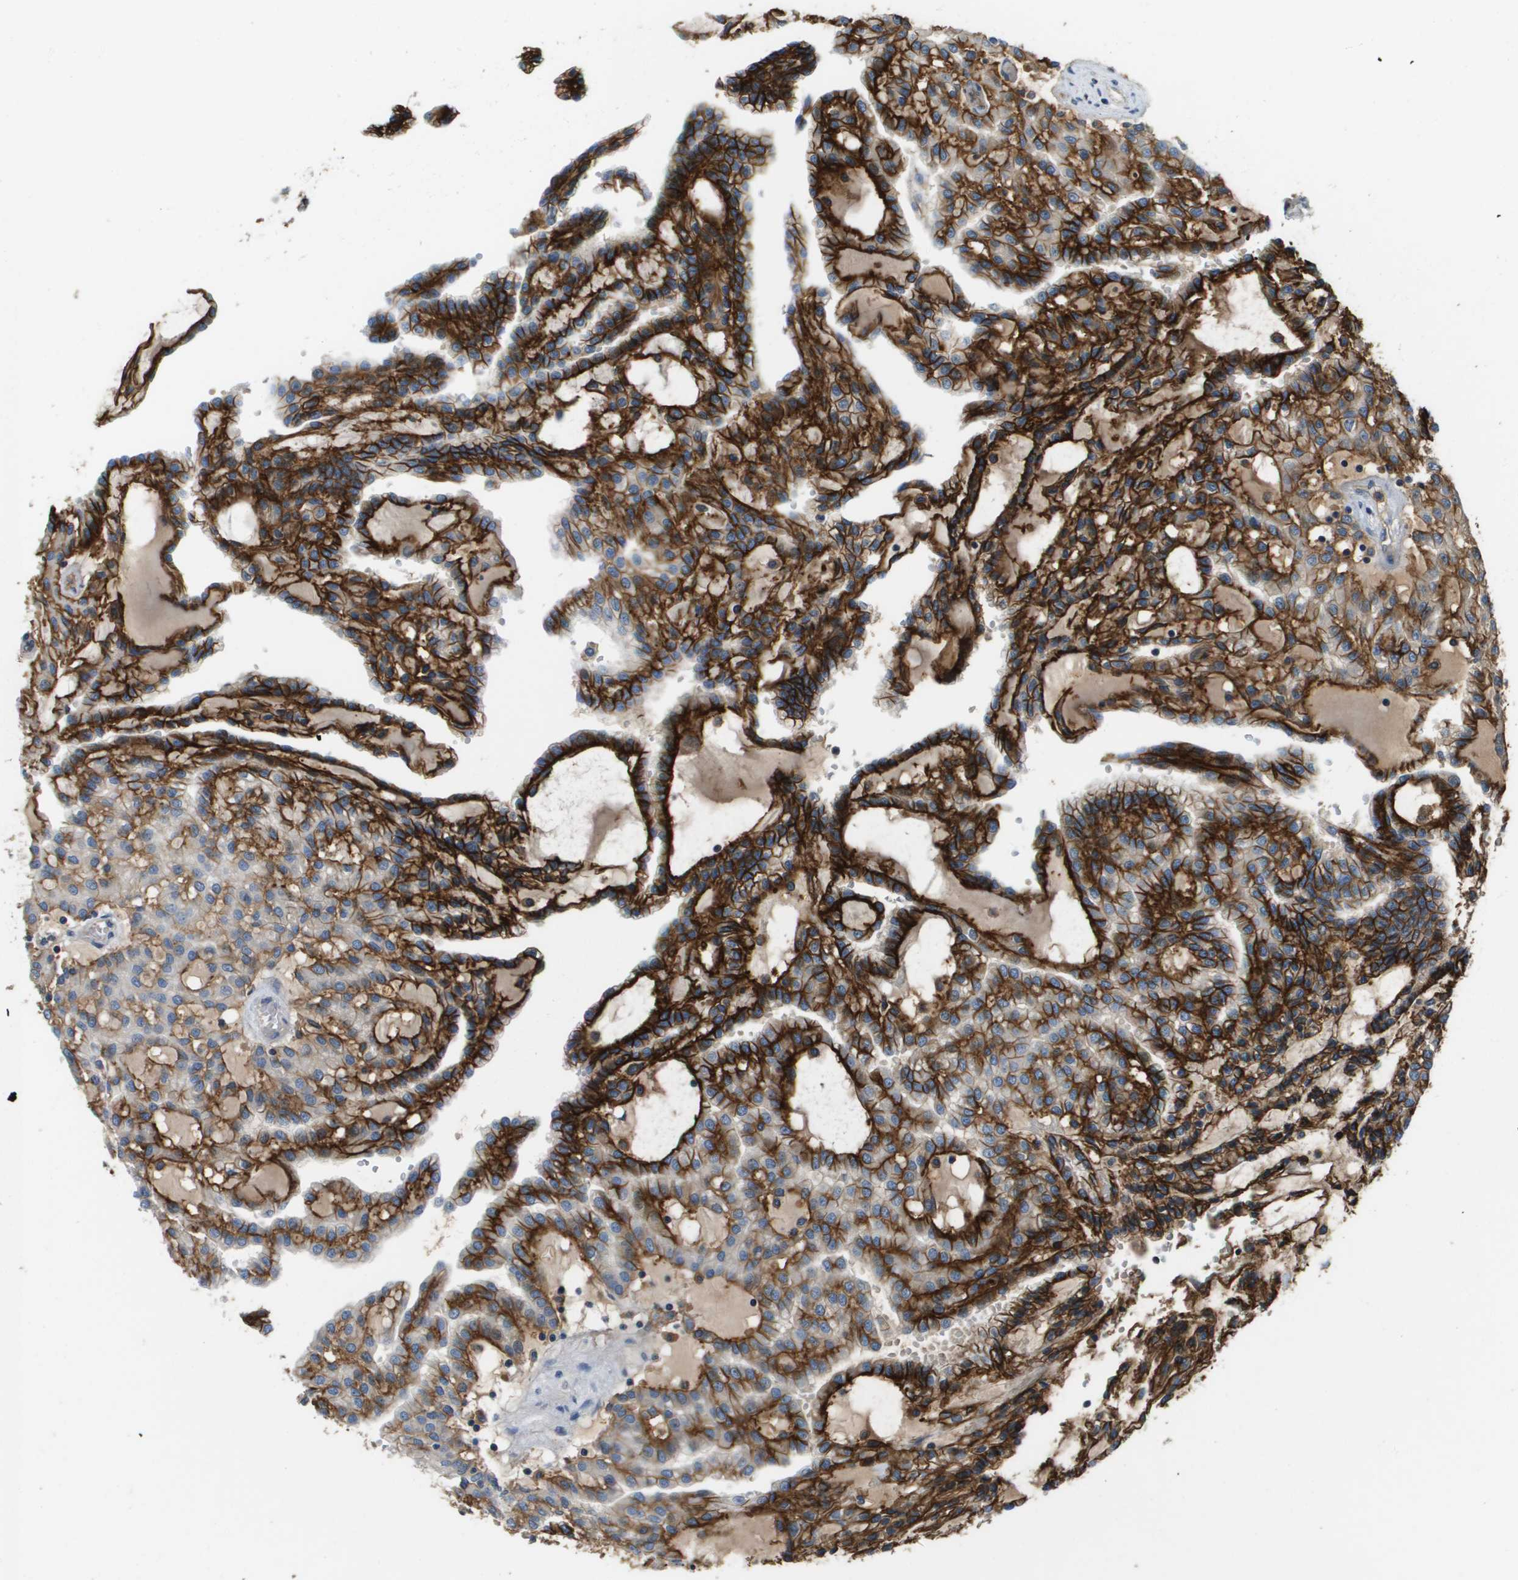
{"staining": {"intensity": "strong", "quantity": ">75%", "location": "cytoplasmic/membranous"}, "tissue": "renal cancer", "cell_type": "Tumor cells", "image_type": "cancer", "snomed": [{"axis": "morphology", "description": "Adenocarcinoma, NOS"}, {"axis": "topography", "description": "Kidney"}], "caption": "A photomicrograph of renal cancer (adenocarcinoma) stained for a protein reveals strong cytoplasmic/membranous brown staining in tumor cells. (Stains: DAB (3,3'-diaminobenzidine) in brown, nuclei in blue, Microscopy: brightfield microscopy at high magnification).", "gene": "SLC16A3", "patient": {"sex": "male", "age": 63}}